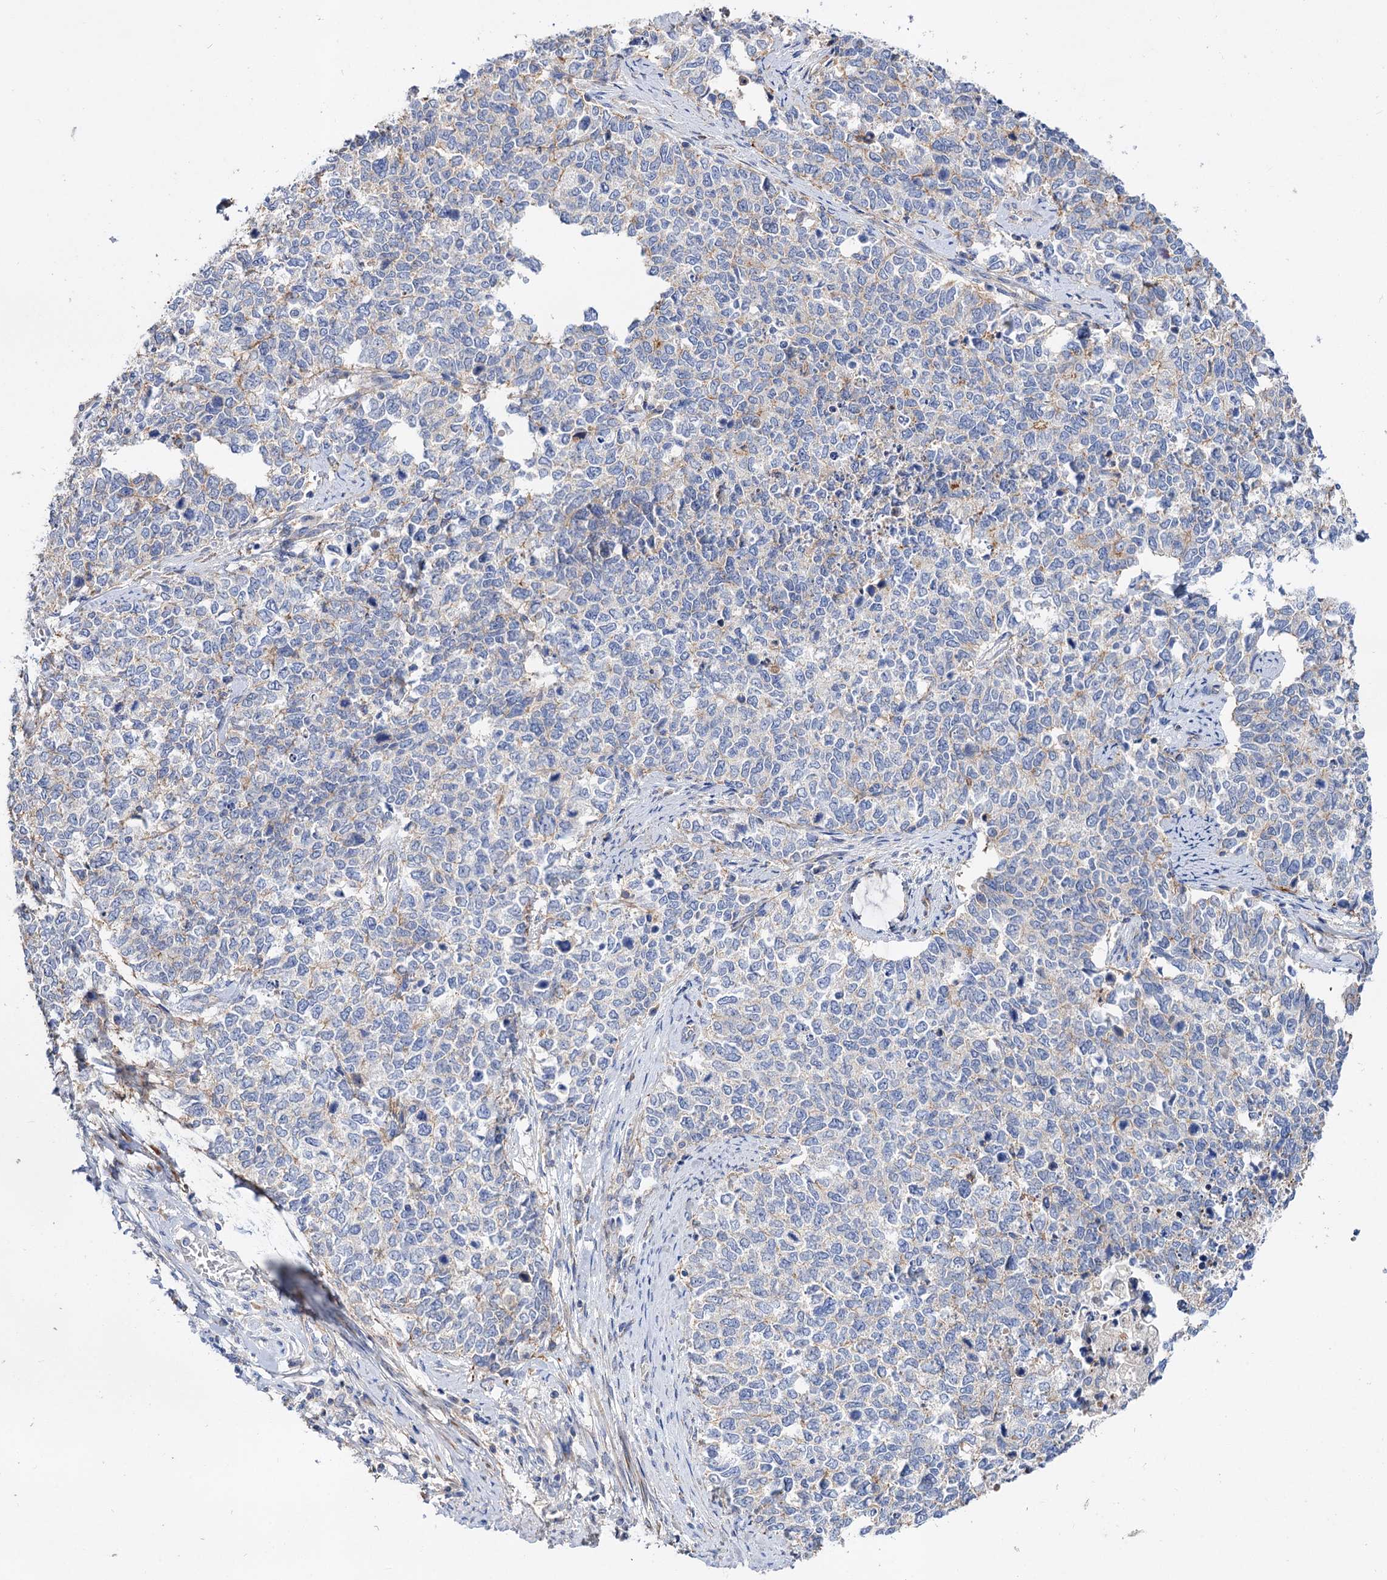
{"staining": {"intensity": "negative", "quantity": "none", "location": "none"}, "tissue": "cervical cancer", "cell_type": "Tumor cells", "image_type": "cancer", "snomed": [{"axis": "morphology", "description": "Squamous cell carcinoma, NOS"}, {"axis": "topography", "description": "Cervix"}], "caption": "Micrograph shows no significant protein expression in tumor cells of squamous cell carcinoma (cervical). Nuclei are stained in blue.", "gene": "NUDCD2", "patient": {"sex": "female", "age": 63}}